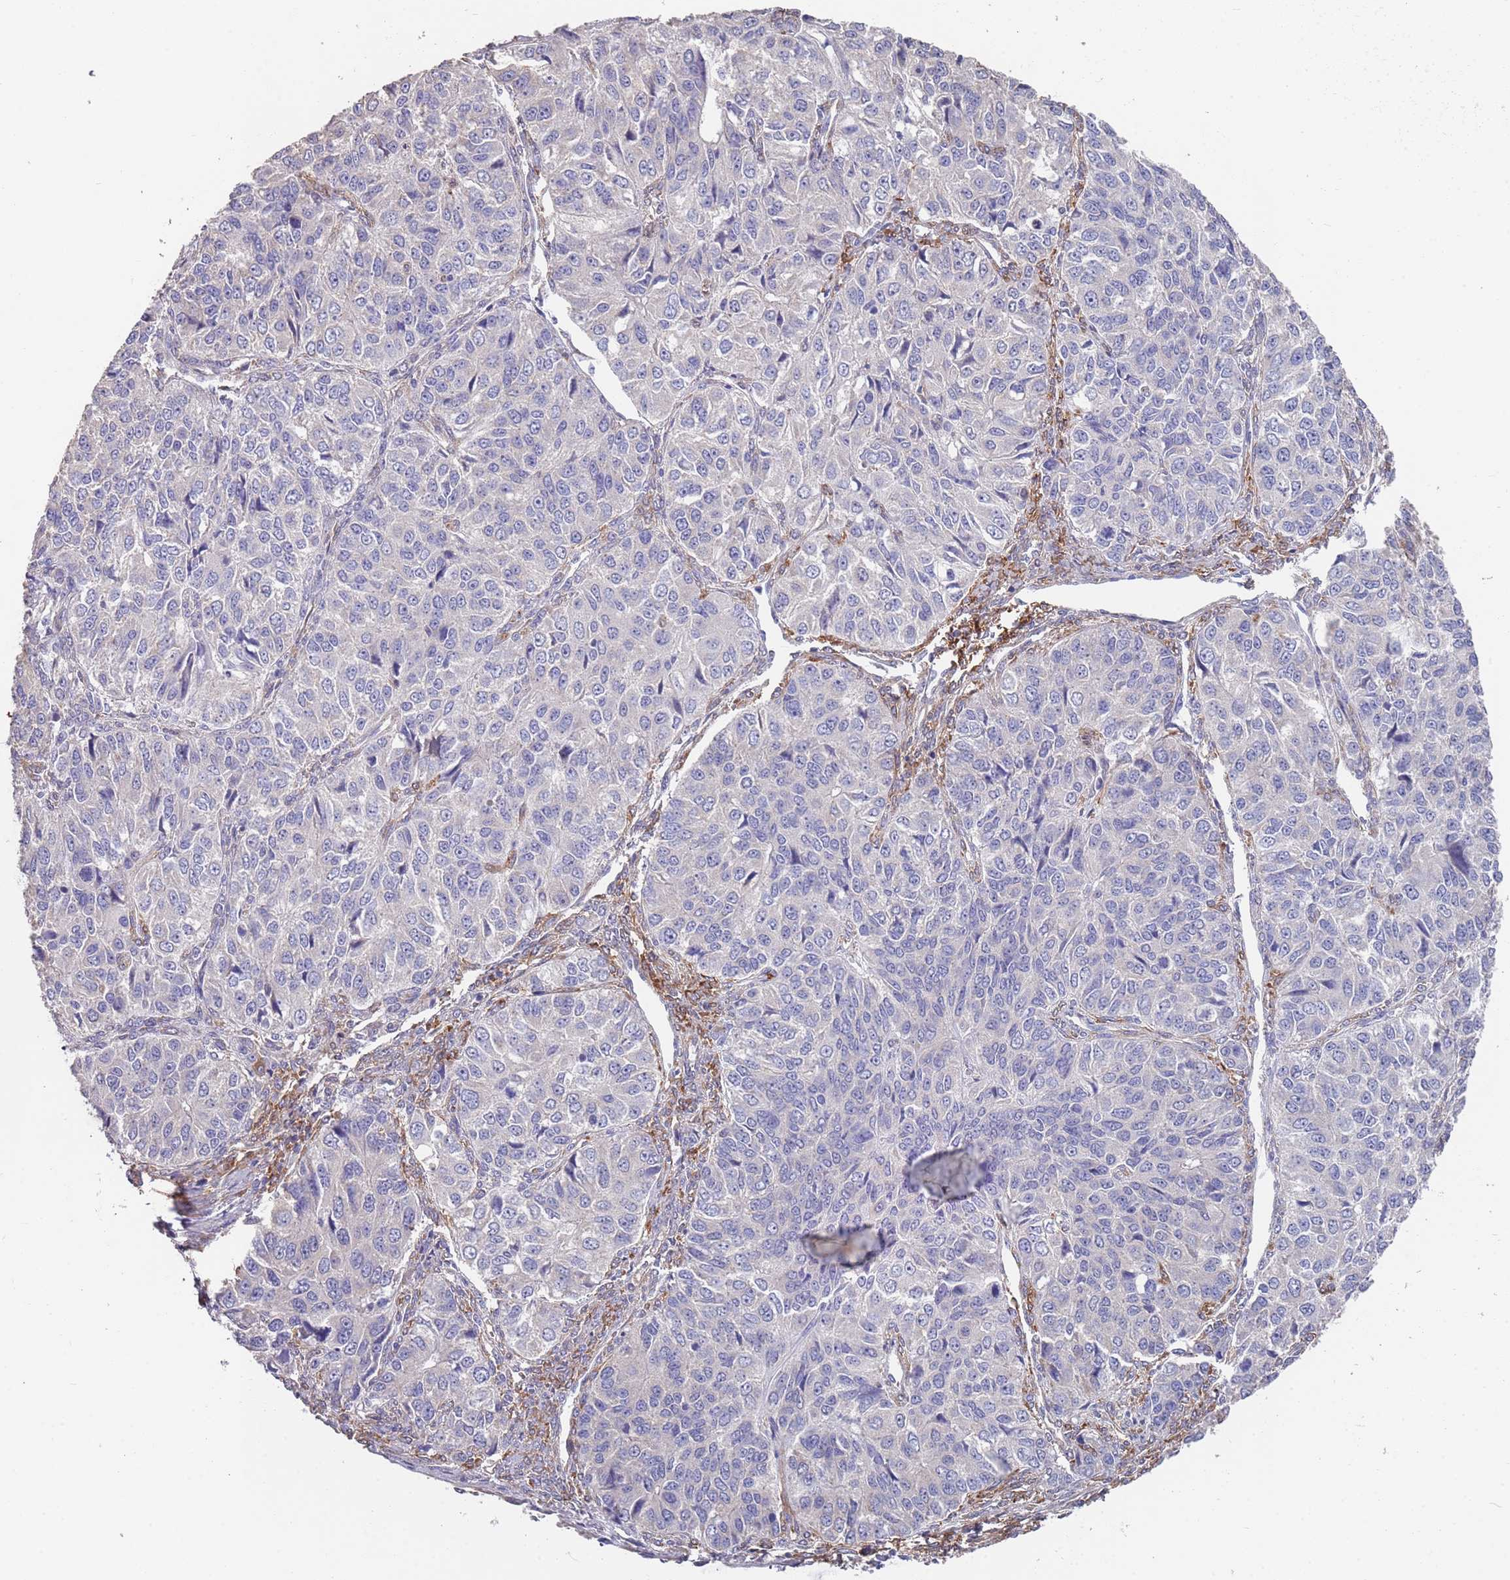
{"staining": {"intensity": "negative", "quantity": "none", "location": "none"}, "tissue": "ovarian cancer", "cell_type": "Tumor cells", "image_type": "cancer", "snomed": [{"axis": "morphology", "description": "Carcinoma, endometroid"}, {"axis": "topography", "description": "Ovary"}], "caption": "Immunohistochemistry (IHC) photomicrograph of ovarian cancer (endometroid carcinoma) stained for a protein (brown), which reveals no positivity in tumor cells. (DAB (3,3'-diaminobenzidine) immunohistochemistry (IHC) with hematoxylin counter stain).", "gene": "ANK2", "patient": {"sex": "female", "age": 51}}